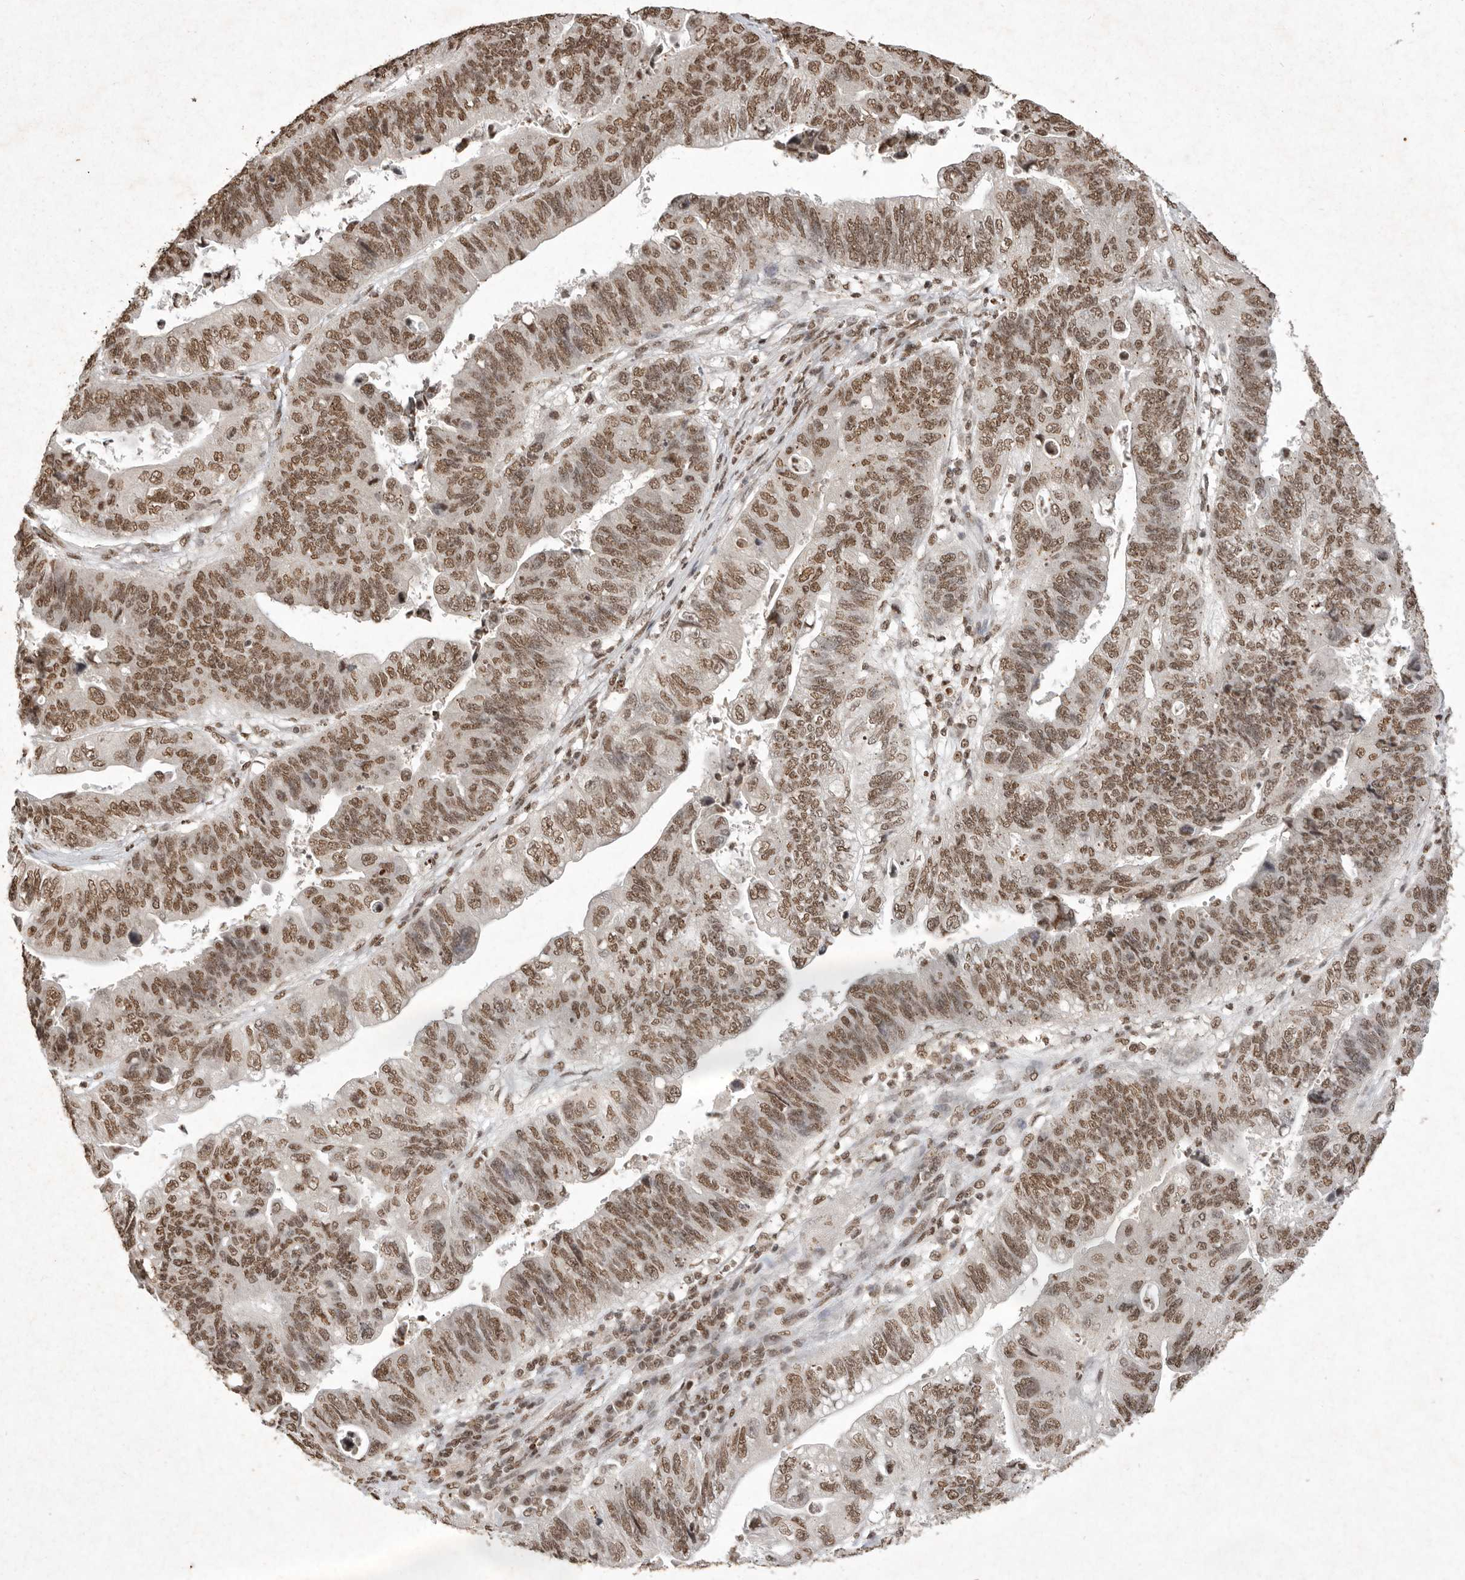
{"staining": {"intensity": "moderate", "quantity": ">75%", "location": "nuclear"}, "tissue": "stomach cancer", "cell_type": "Tumor cells", "image_type": "cancer", "snomed": [{"axis": "morphology", "description": "Adenocarcinoma, NOS"}, {"axis": "topography", "description": "Stomach"}], "caption": "Immunohistochemical staining of adenocarcinoma (stomach) reveals medium levels of moderate nuclear protein positivity in about >75% of tumor cells.", "gene": "NKX3-2", "patient": {"sex": "male", "age": 59}}